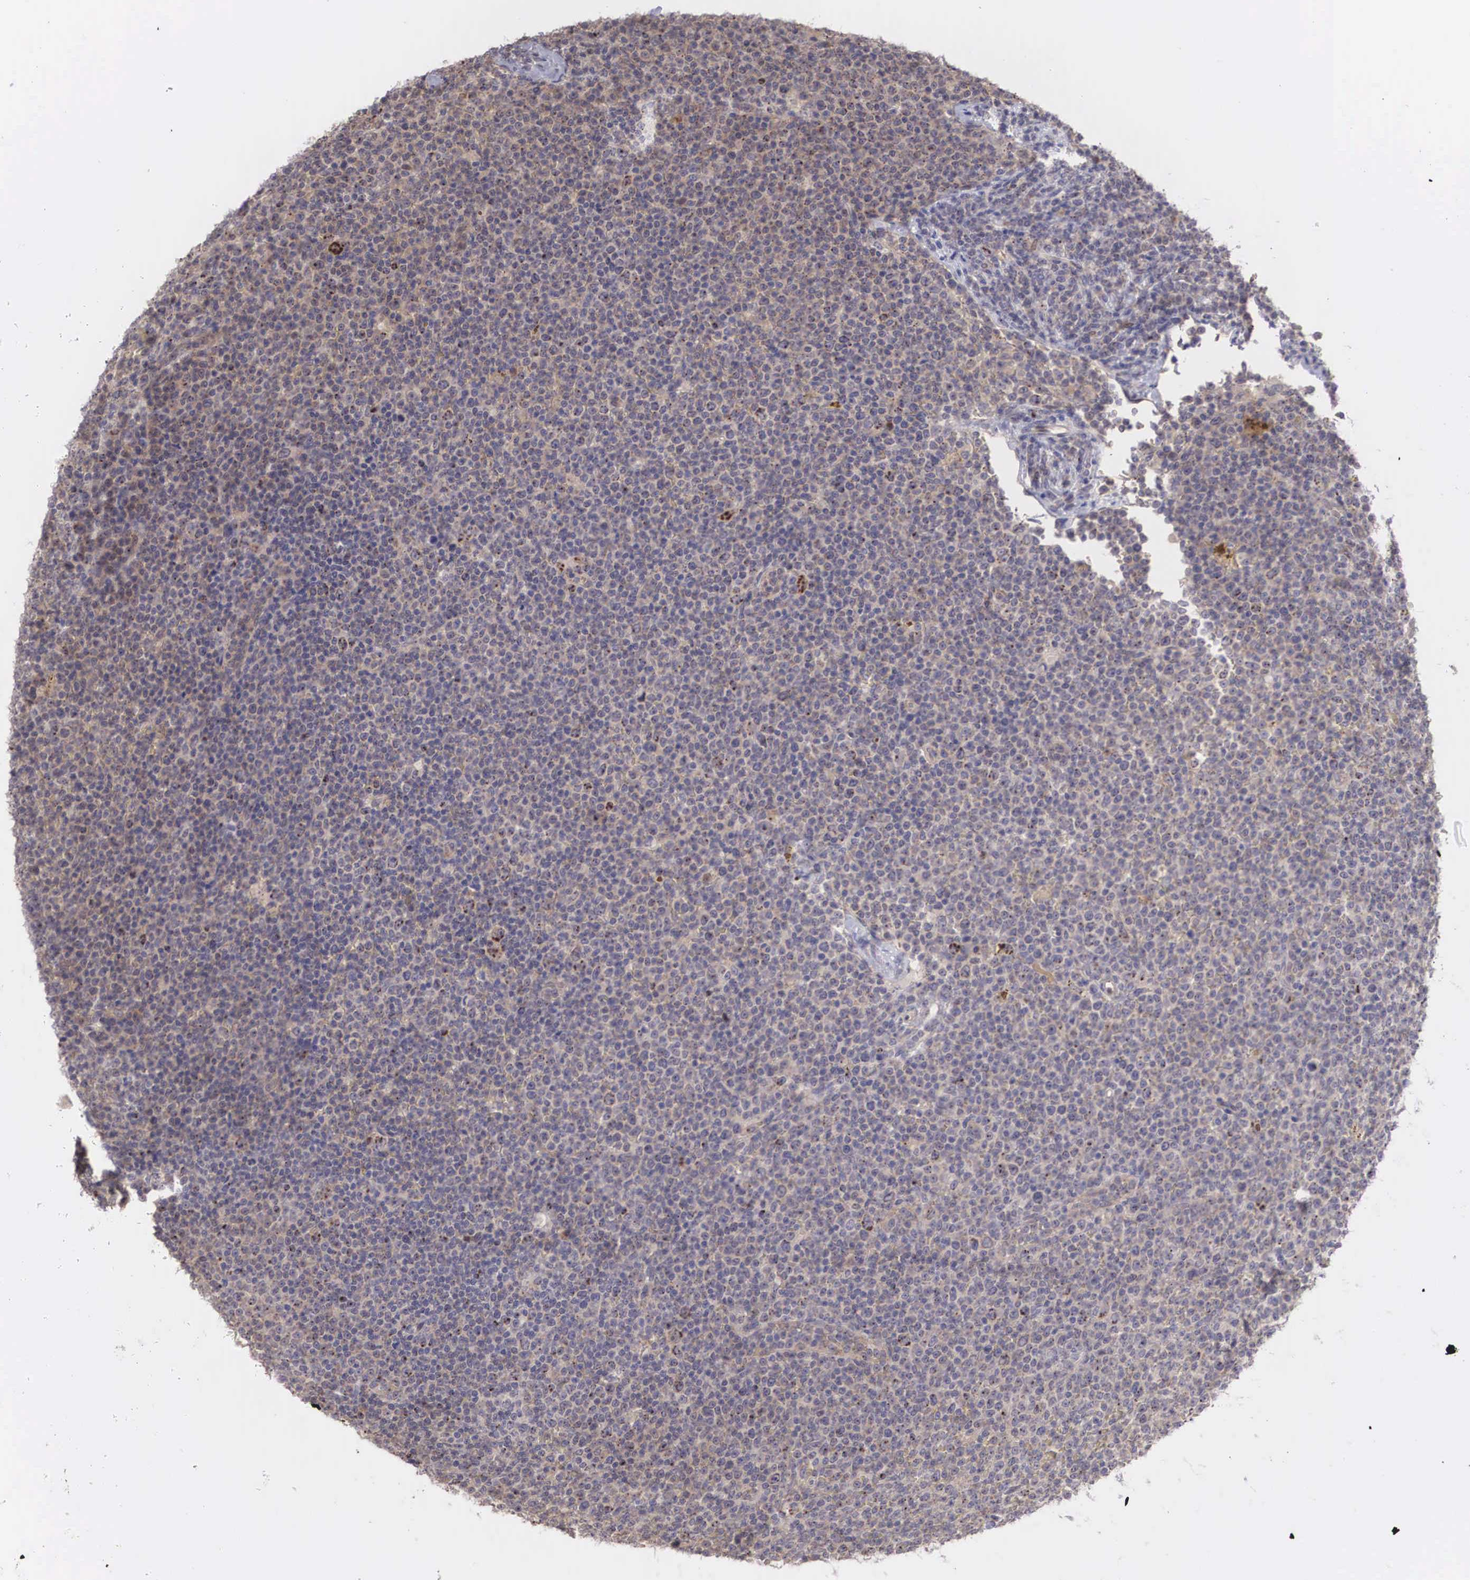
{"staining": {"intensity": "weak", "quantity": "25%-75%", "location": "cytoplasmic/membranous"}, "tissue": "lymphoma", "cell_type": "Tumor cells", "image_type": "cancer", "snomed": [{"axis": "morphology", "description": "Malignant lymphoma, non-Hodgkin's type, Low grade"}, {"axis": "topography", "description": "Lymph node"}], "caption": "Malignant lymphoma, non-Hodgkin's type (low-grade) tissue displays weak cytoplasmic/membranous staining in approximately 25%-75% of tumor cells, visualized by immunohistochemistry.", "gene": "DNAJB7", "patient": {"sex": "male", "age": 50}}